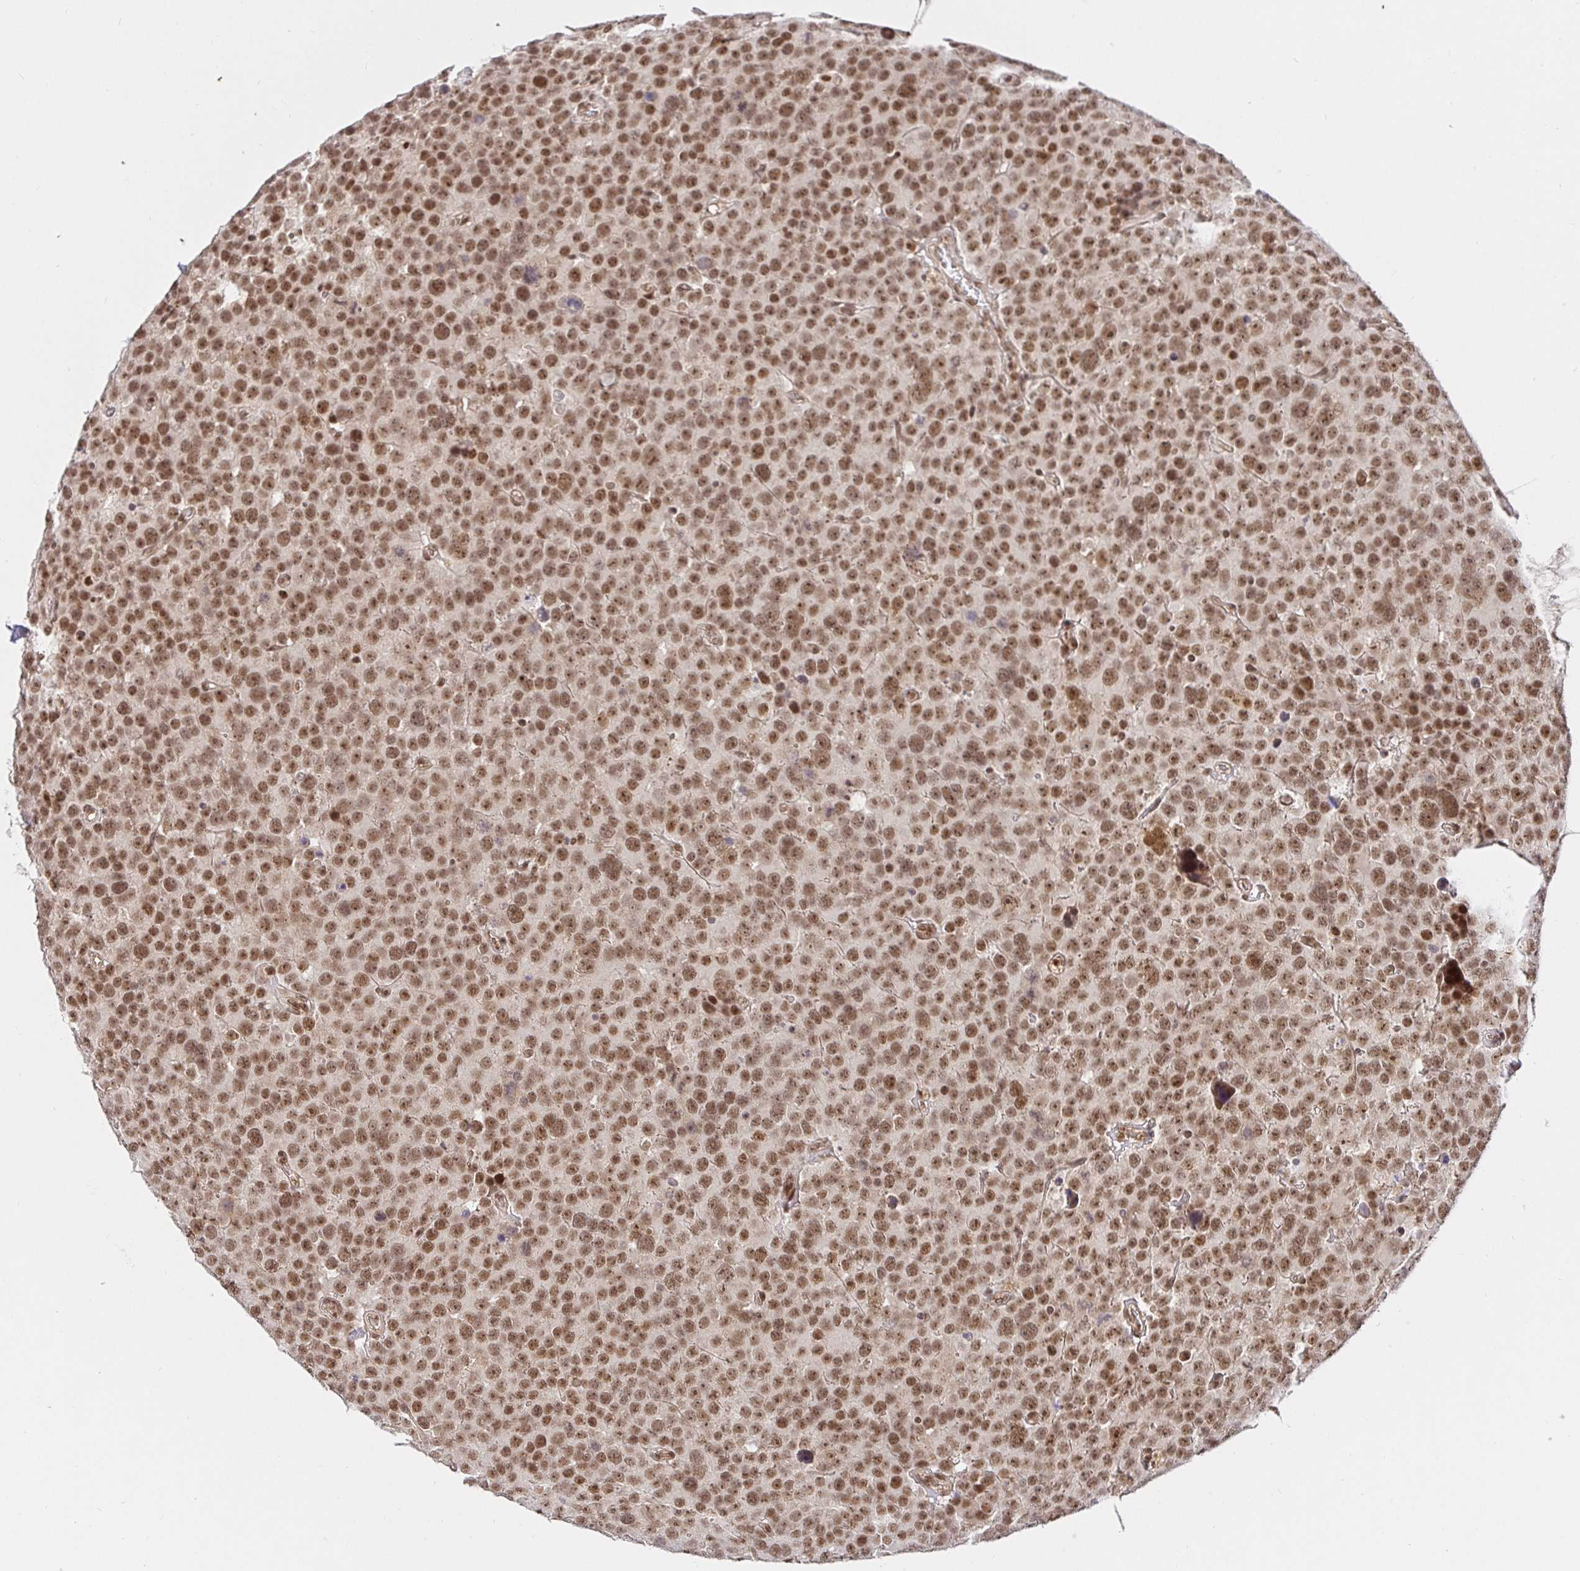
{"staining": {"intensity": "moderate", "quantity": ">75%", "location": "nuclear"}, "tissue": "testis cancer", "cell_type": "Tumor cells", "image_type": "cancer", "snomed": [{"axis": "morphology", "description": "Seminoma, NOS"}, {"axis": "topography", "description": "Testis"}], "caption": "Approximately >75% of tumor cells in testis cancer (seminoma) demonstrate moderate nuclear protein expression as visualized by brown immunohistochemical staining.", "gene": "USF1", "patient": {"sex": "male", "age": 71}}